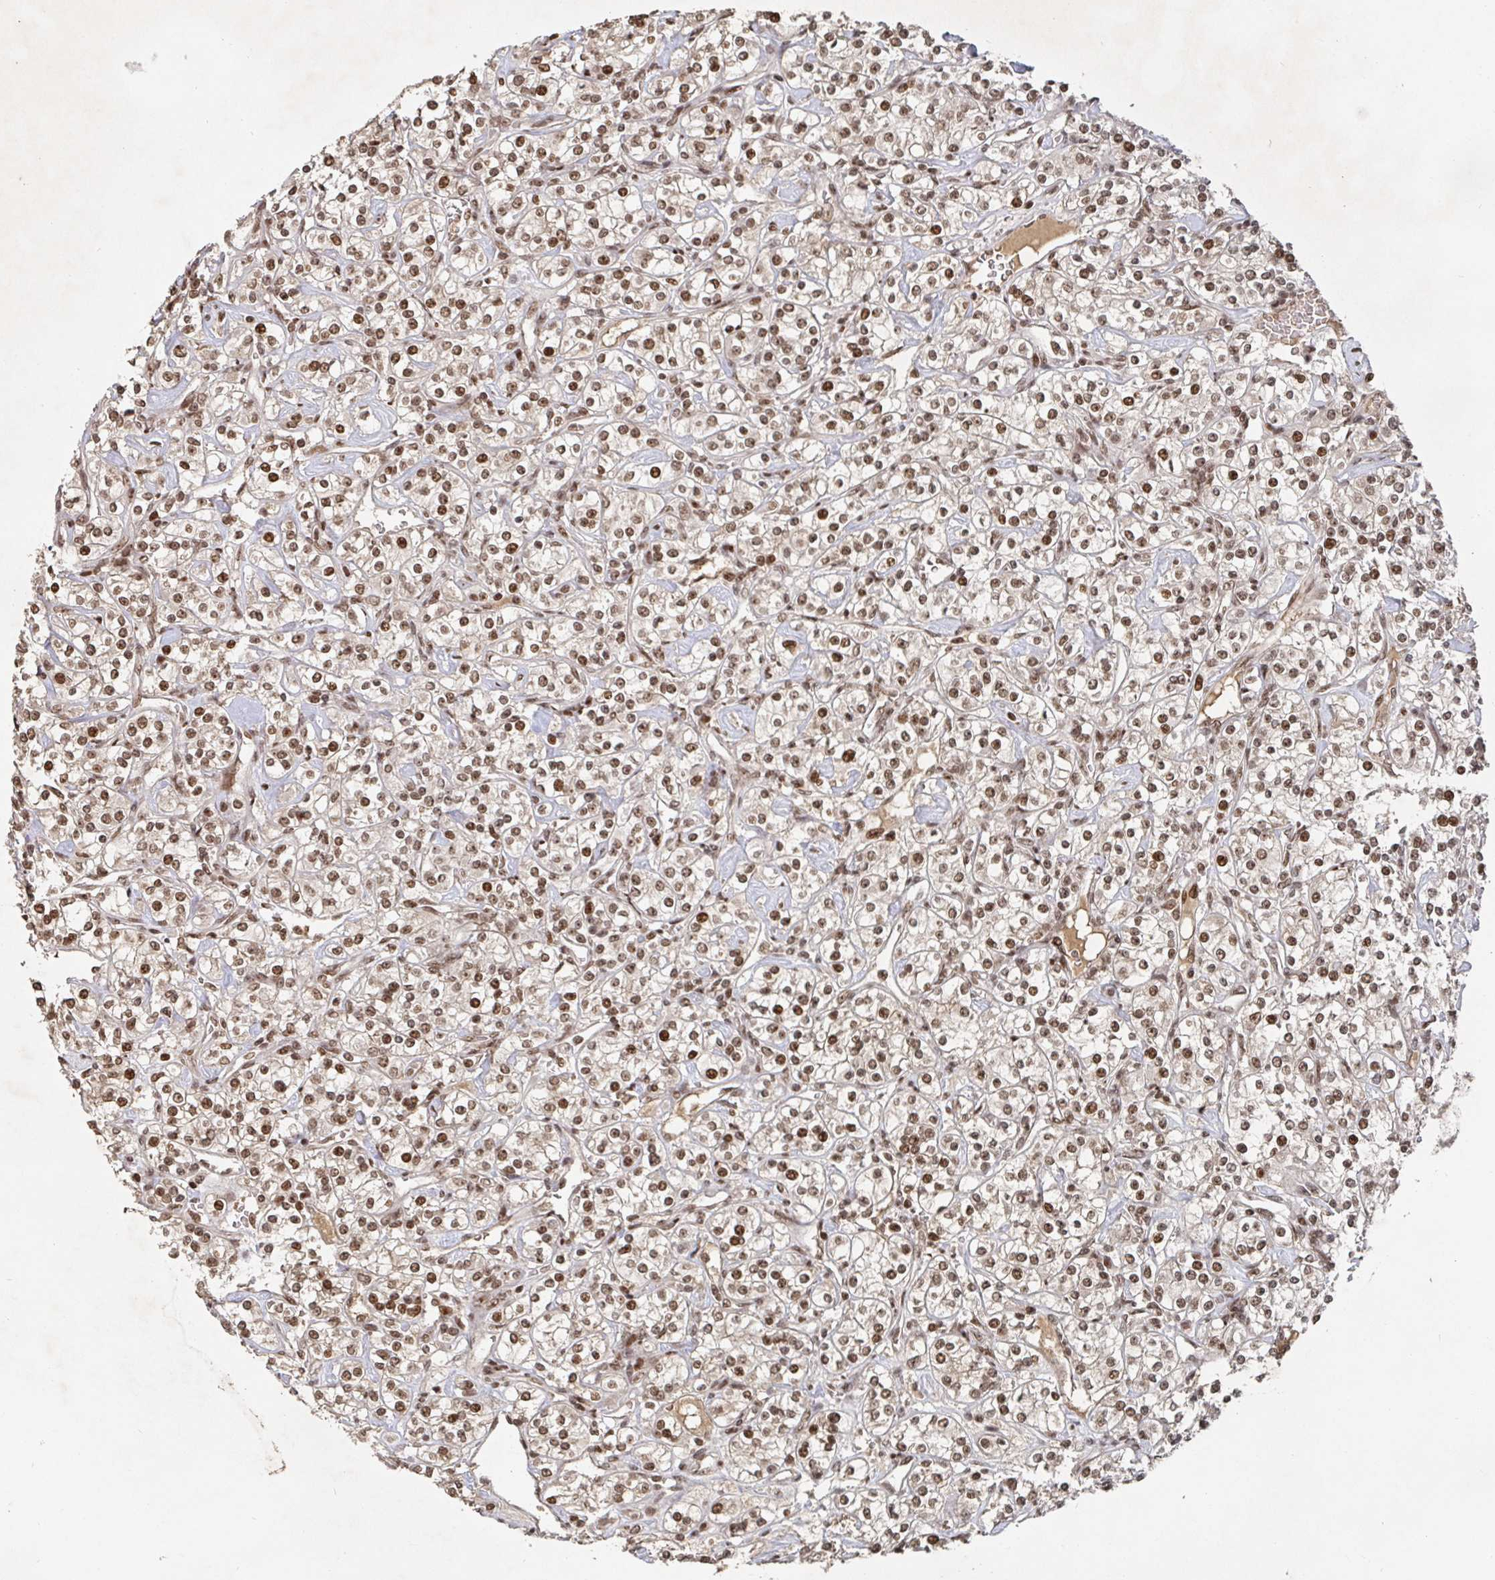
{"staining": {"intensity": "moderate", "quantity": ">75%", "location": "nuclear"}, "tissue": "renal cancer", "cell_type": "Tumor cells", "image_type": "cancer", "snomed": [{"axis": "morphology", "description": "Adenocarcinoma, NOS"}, {"axis": "topography", "description": "Kidney"}], "caption": "Renal cancer (adenocarcinoma) stained with a brown dye reveals moderate nuclear positive staining in about >75% of tumor cells.", "gene": "ZDHHC12", "patient": {"sex": "male", "age": 77}}